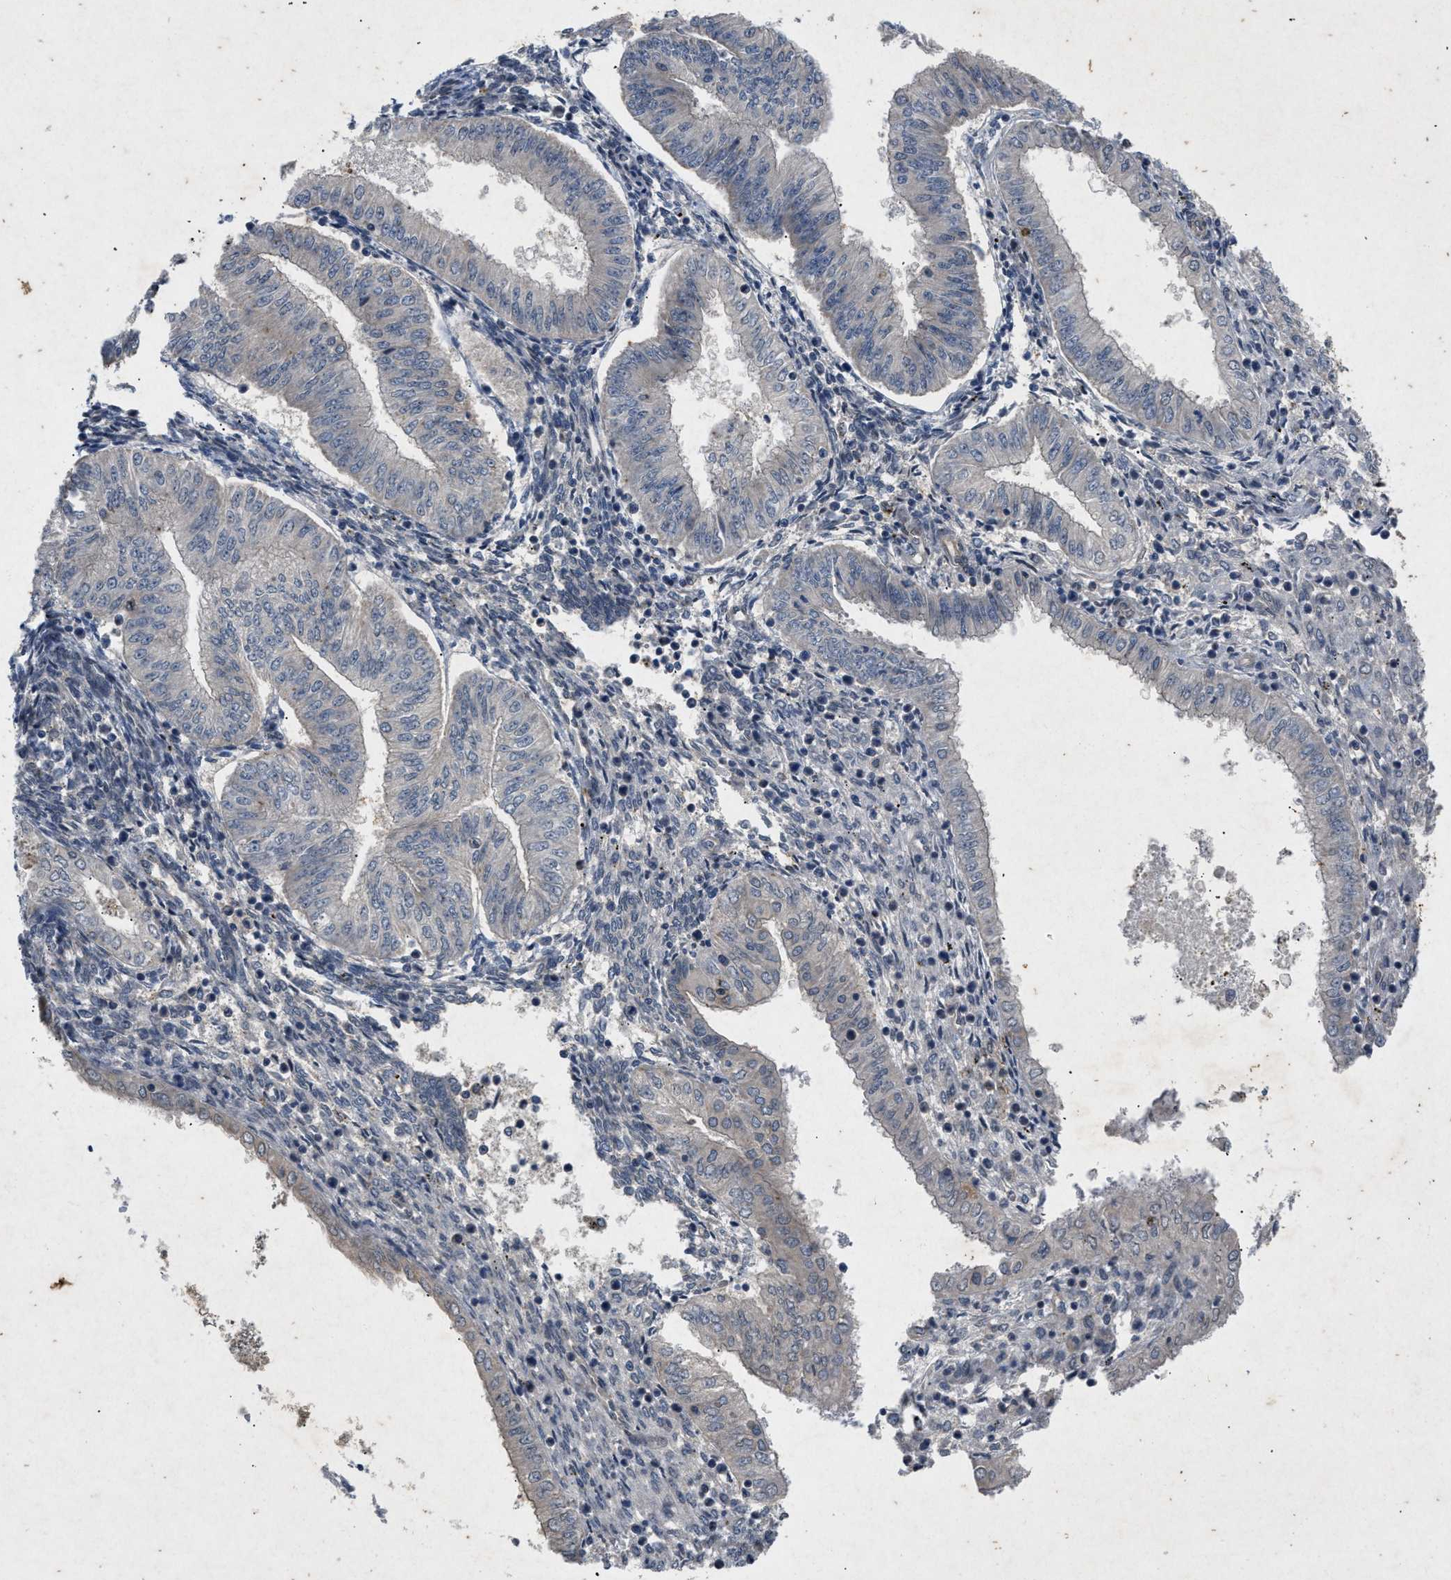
{"staining": {"intensity": "negative", "quantity": "none", "location": "none"}, "tissue": "endometrial cancer", "cell_type": "Tumor cells", "image_type": "cancer", "snomed": [{"axis": "morphology", "description": "Normal tissue, NOS"}, {"axis": "morphology", "description": "Adenocarcinoma, NOS"}, {"axis": "topography", "description": "Endometrium"}], "caption": "IHC histopathology image of neoplastic tissue: human endometrial adenocarcinoma stained with DAB (3,3'-diaminobenzidine) shows no significant protein staining in tumor cells.", "gene": "PRKG2", "patient": {"sex": "female", "age": 53}}